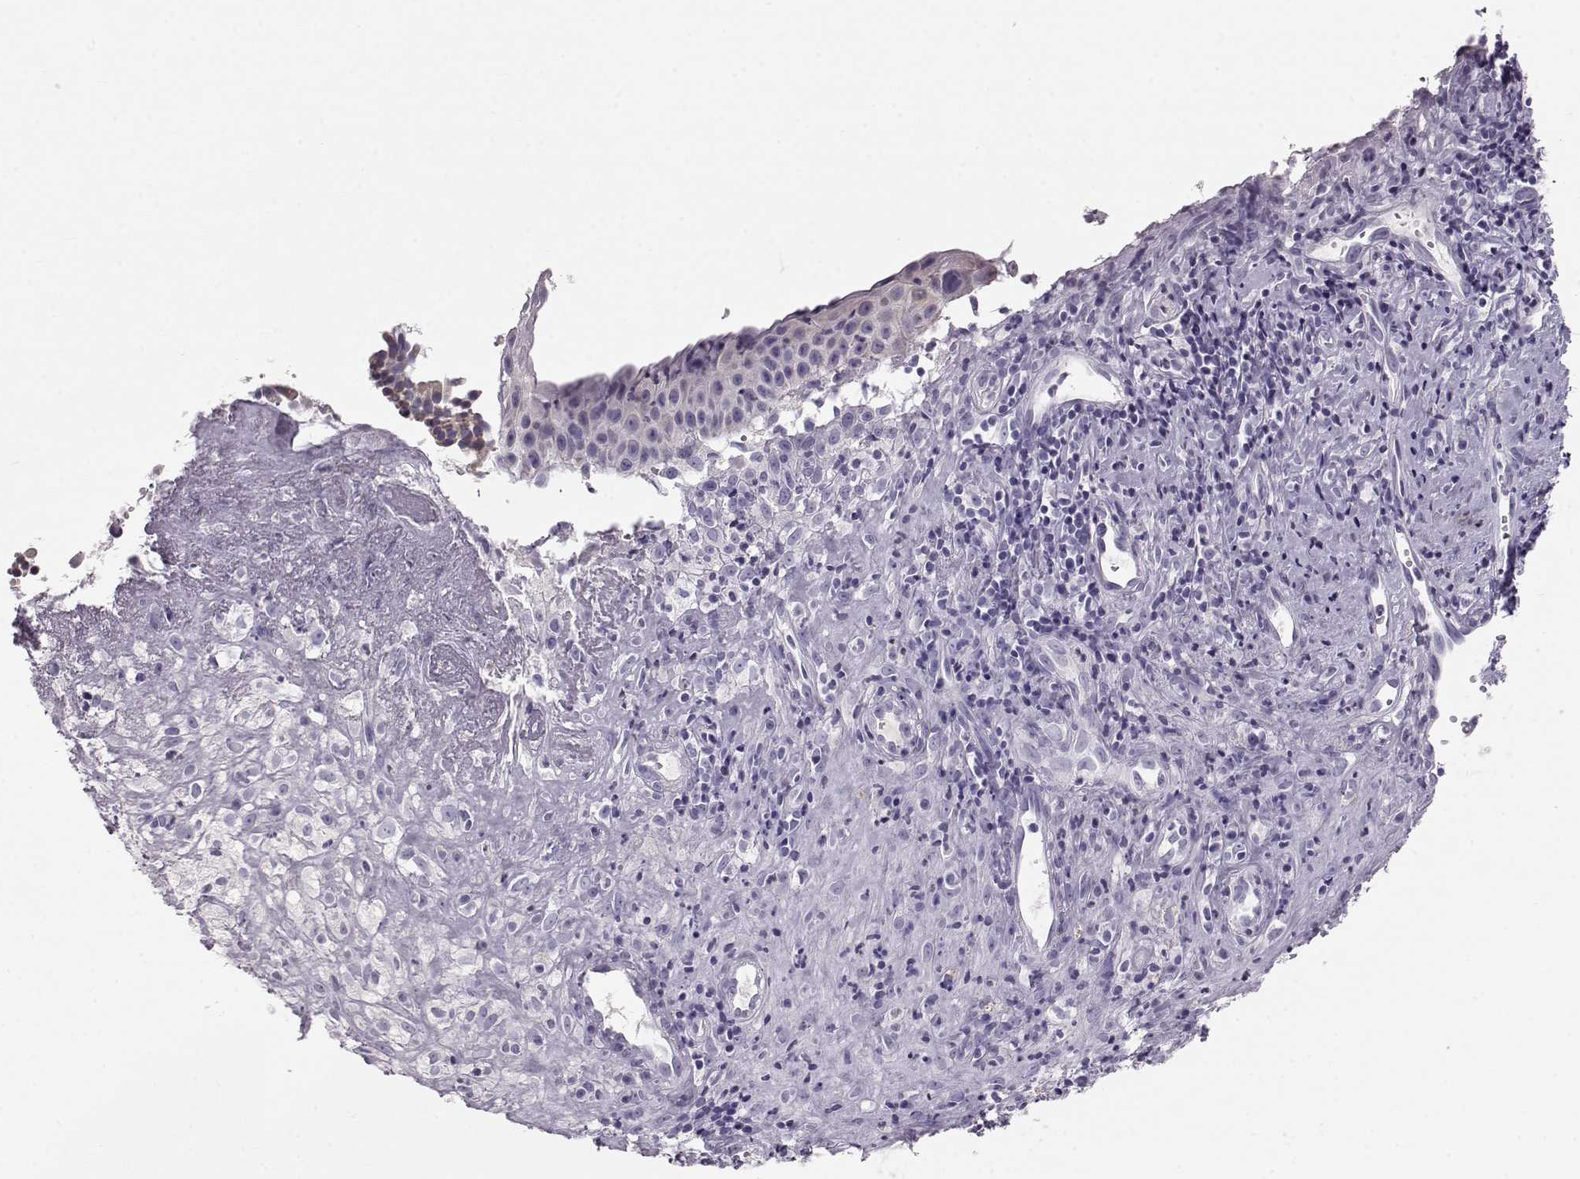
{"staining": {"intensity": "negative", "quantity": "none", "location": "none"}, "tissue": "nasopharynx", "cell_type": "Respiratory epithelial cells", "image_type": "normal", "snomed": [{"axis": "morphology", "description": "Normal tissue, NOS"}, {"axis": "topography", "description": "Nasopharynx"}], "caption": "This micrograph is of benign nasopharynx stained with immunohistochemistry to label a protein in brown with the nuclei are counter-stained blue. There is no positivity in respiratory epithelial cells.", "gene": "GPR26", "patient": {"sex": "male", "age": 83}}